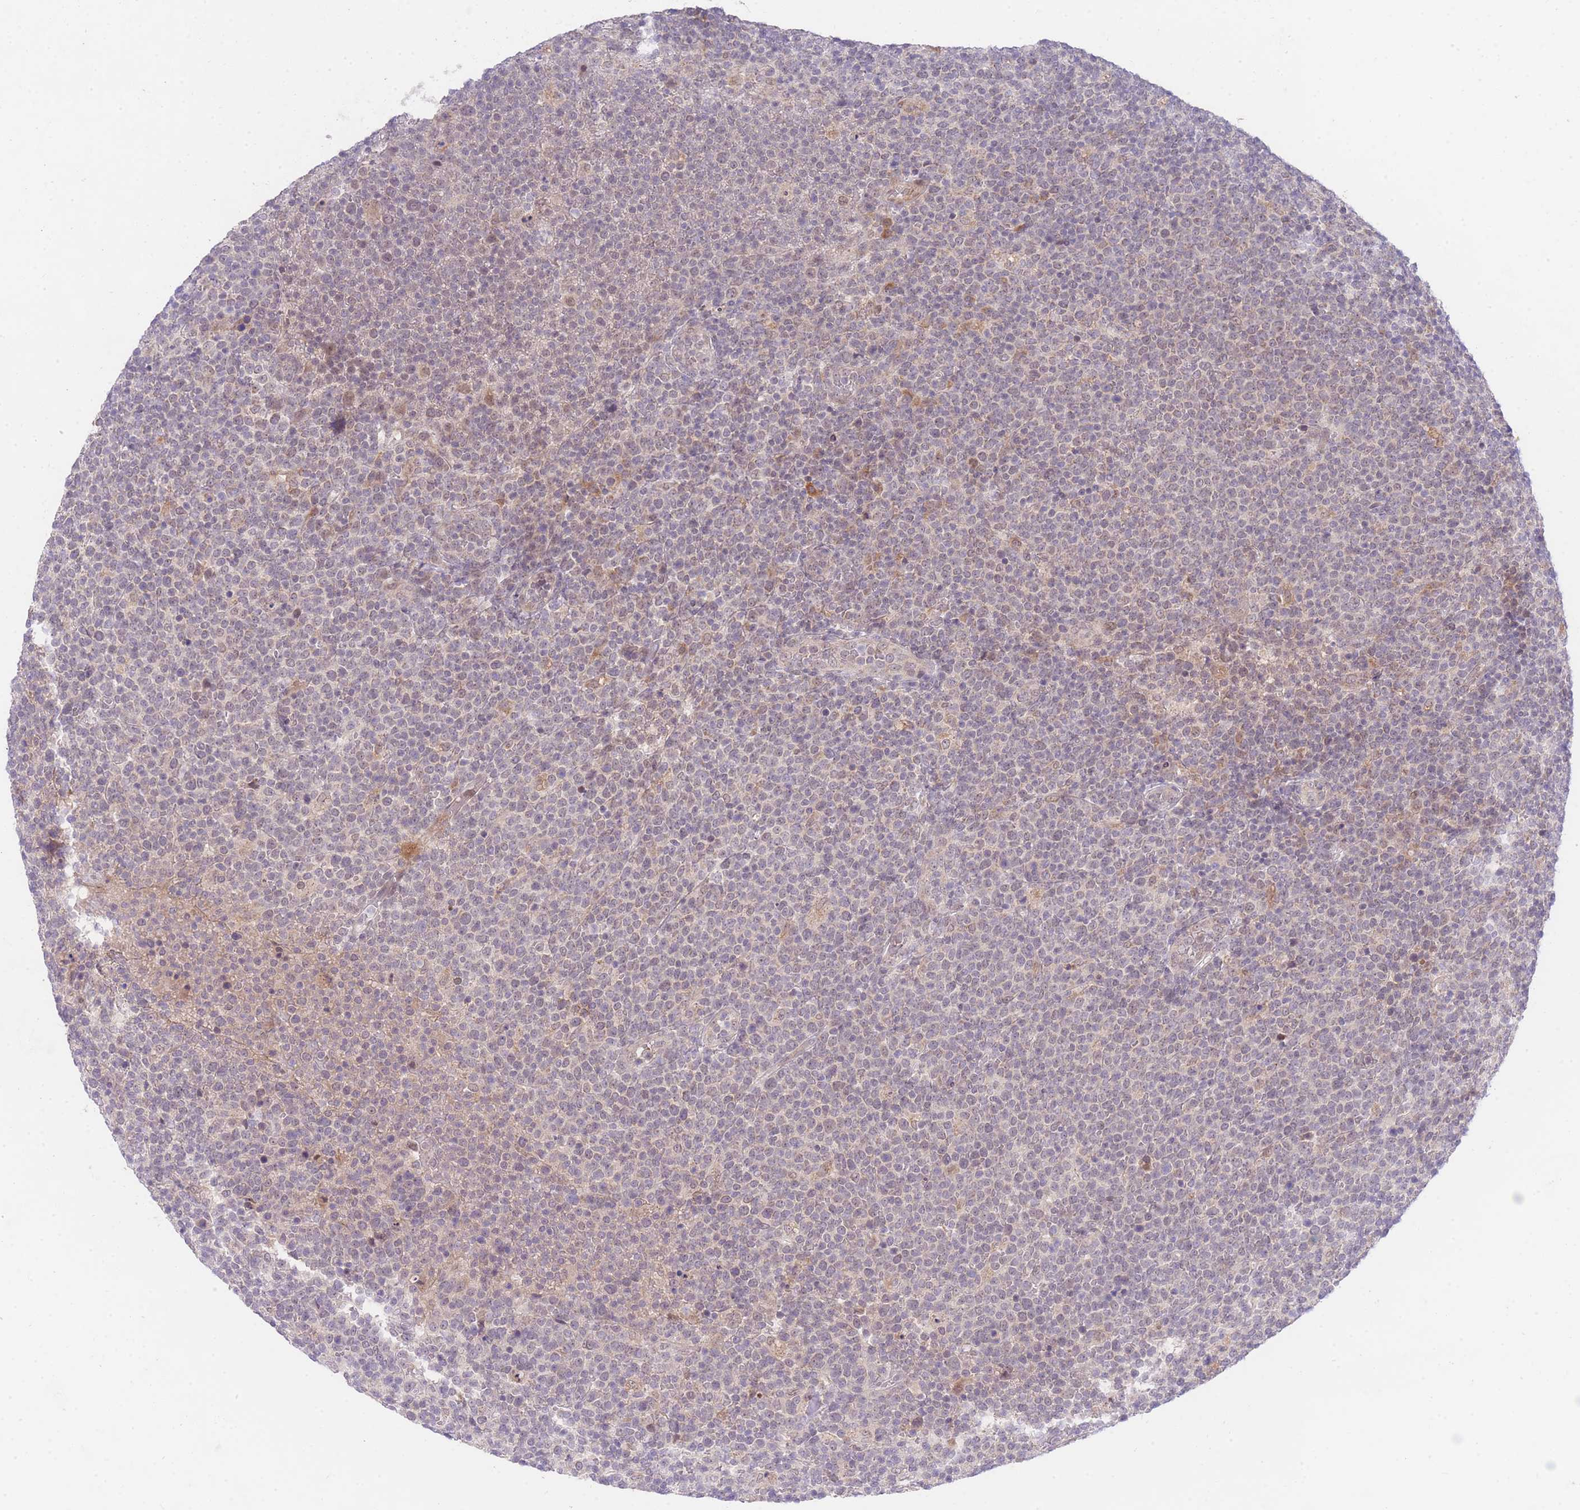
{"staining": {"intensity": "negative", "quantity": "none", "location": "none"}, "tissue": "lymphoma", "cell_type": "Tumor cells", "image_type": "cancer", "snomed": [{"axis": "morphology", "description": "Malignant lymphoma, non-Hodgkin's type, High grade"}, {"axis": "topography", "description": "Lymph node"}], "caption": "IHC micrograph of neoplastic tissue: human lymphoma stained with DAB (3,3'-diaminobenzidine) demonstrates no significant protein positivity in tumor cells.", "gene": "SLC25A33", "patient": {"sex": "male", "age": 61}}